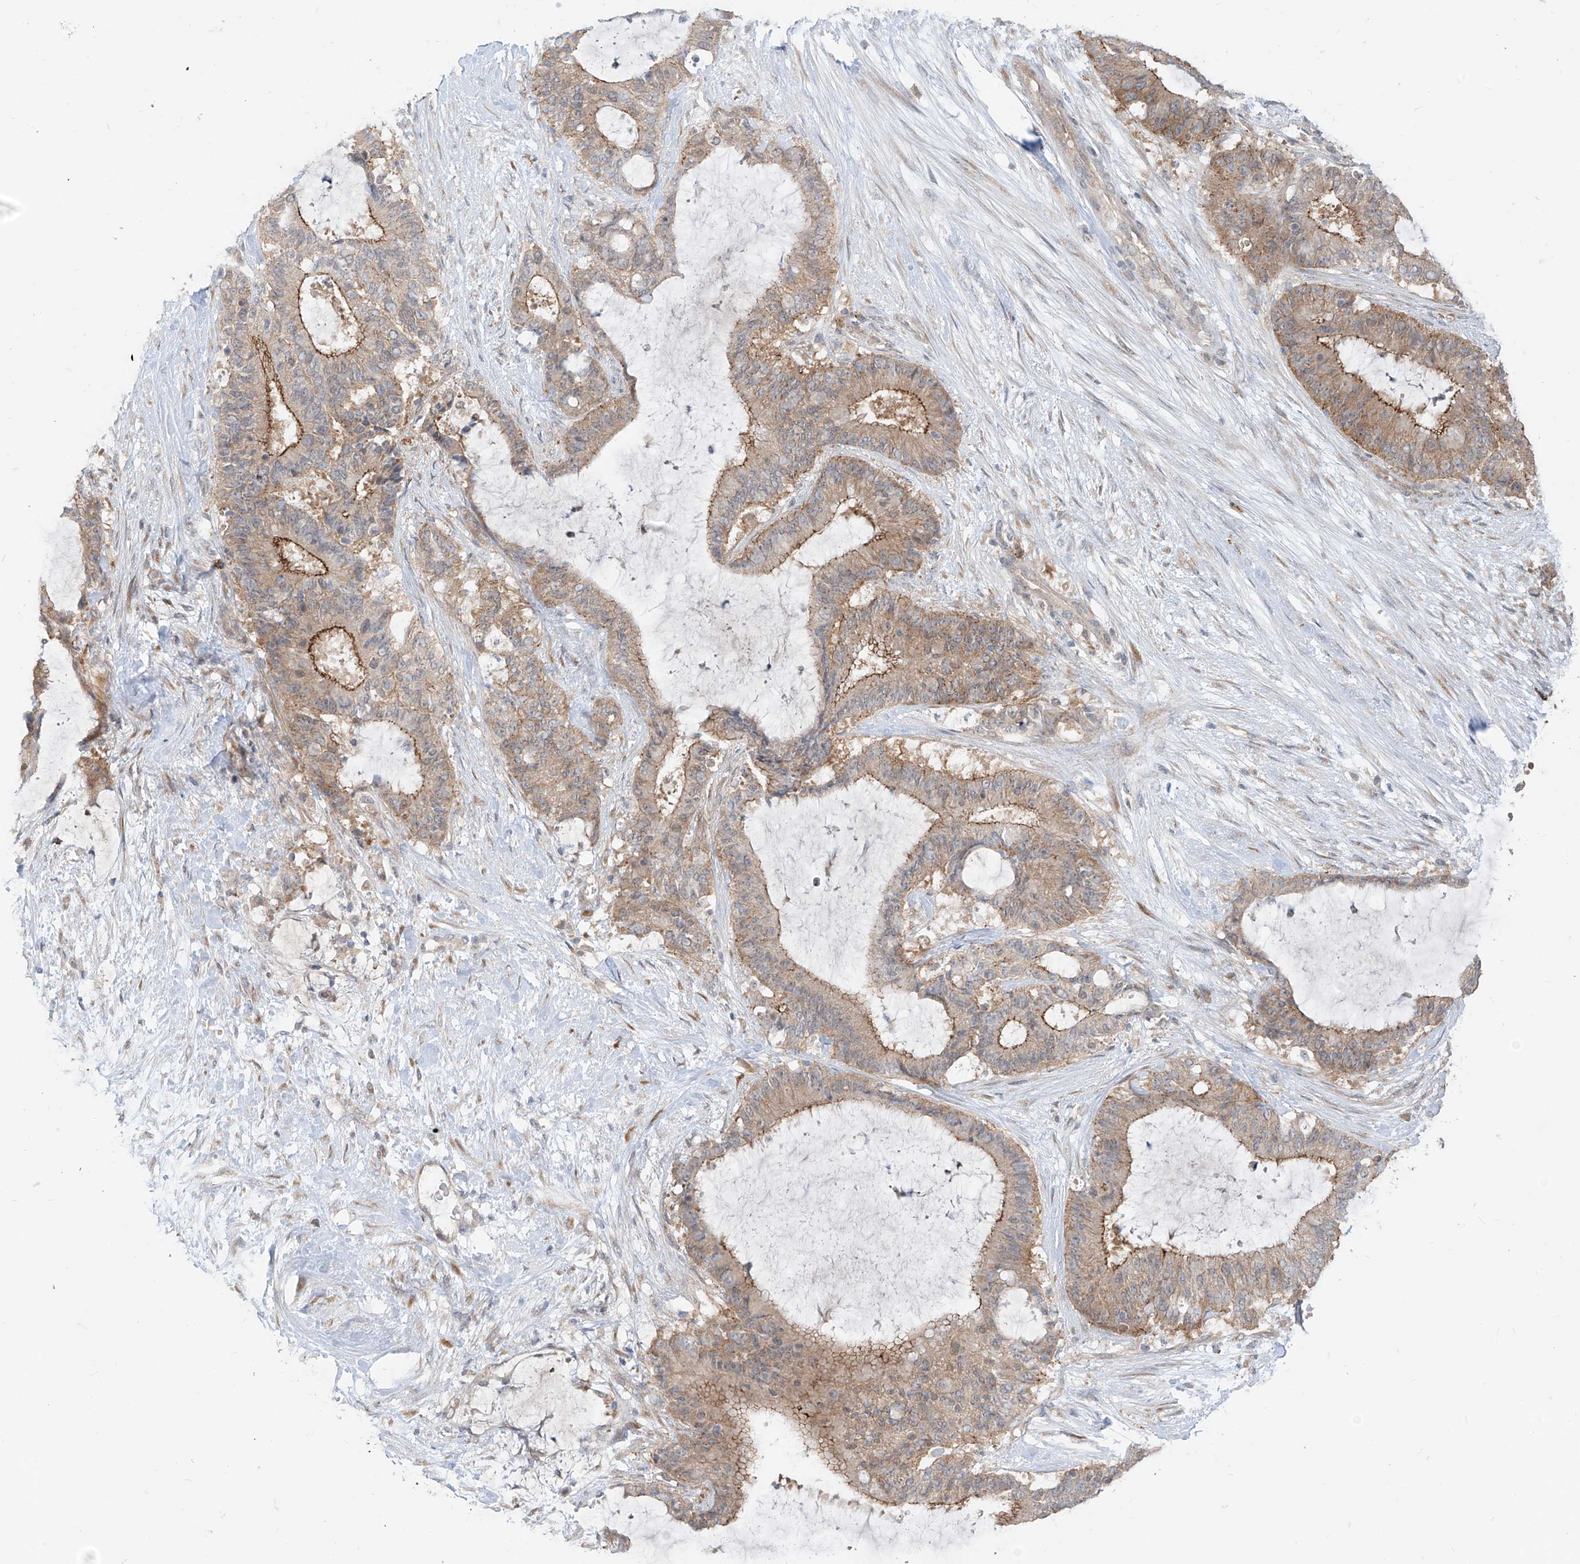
{"staining": {"intensity": "moderate", "quantity": "25%-75%", "location": "cytoplasmic/membranous"}, "tissue": "liver cancer", "cell_type": "Tumor cells", "image_type": "cancer", "snomed": [{"axis": "morphology", "description": "Normal tissue, NOS"}, {"axis": "morphology", "description": "Cholangiocarcinoma"}, {"axis": "topography", "description": "Liver"}, {"axis": "topography", "description": "Peripheral nerve tissue"}], "caption": "Cholangiocarcinoma (liver) tissue shows moderate cytoplasmic/membranous expression in approximately 25%-75% of tumor cells, visualized by immunohistochemistry.", "gene": "MTUS2", "patient": {"sex": "female", "age": 73}}